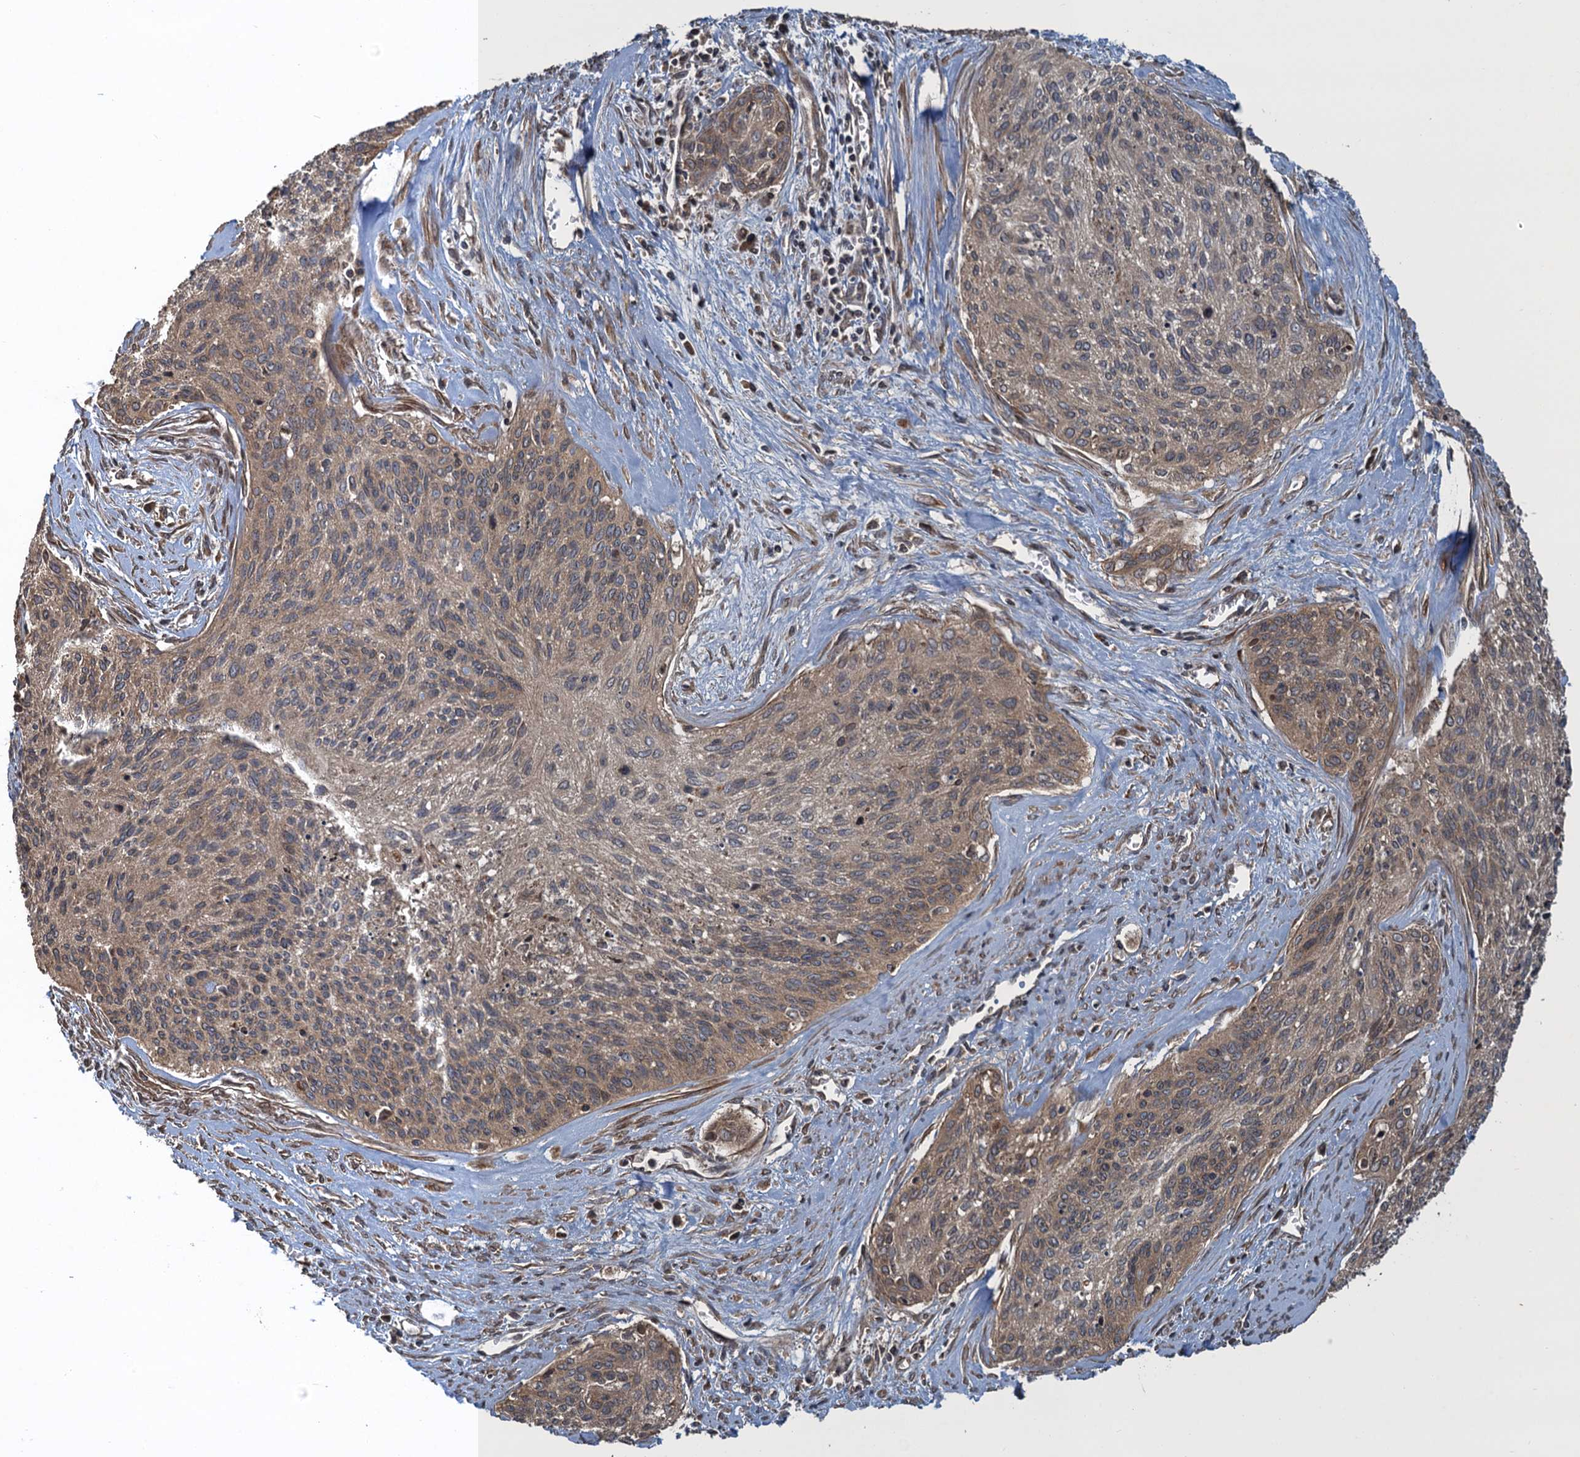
{"staining": {"intensity": "moderate", "quantity": ">75%", "location": "cytoplasmic/membranous"}, "tissue": "cervical cancer", "cell_type": "Tumor cells", "image_type": "cancer", "snomed": [{"axis": "morphology", "description": "Squamous cell carcinoma, NOS"}, {"axis": "topography", "description": "Cervix"}], "caption": "Immunohistochemical staining of human cervical cancer (squamous cell carcinoma) reveals medium levels of moderate cytoplasmic/membranous positivity in approximately >75% of tumor cells.", "gene": "GLE1", "patient": {"sex": "female", "age": 55}}